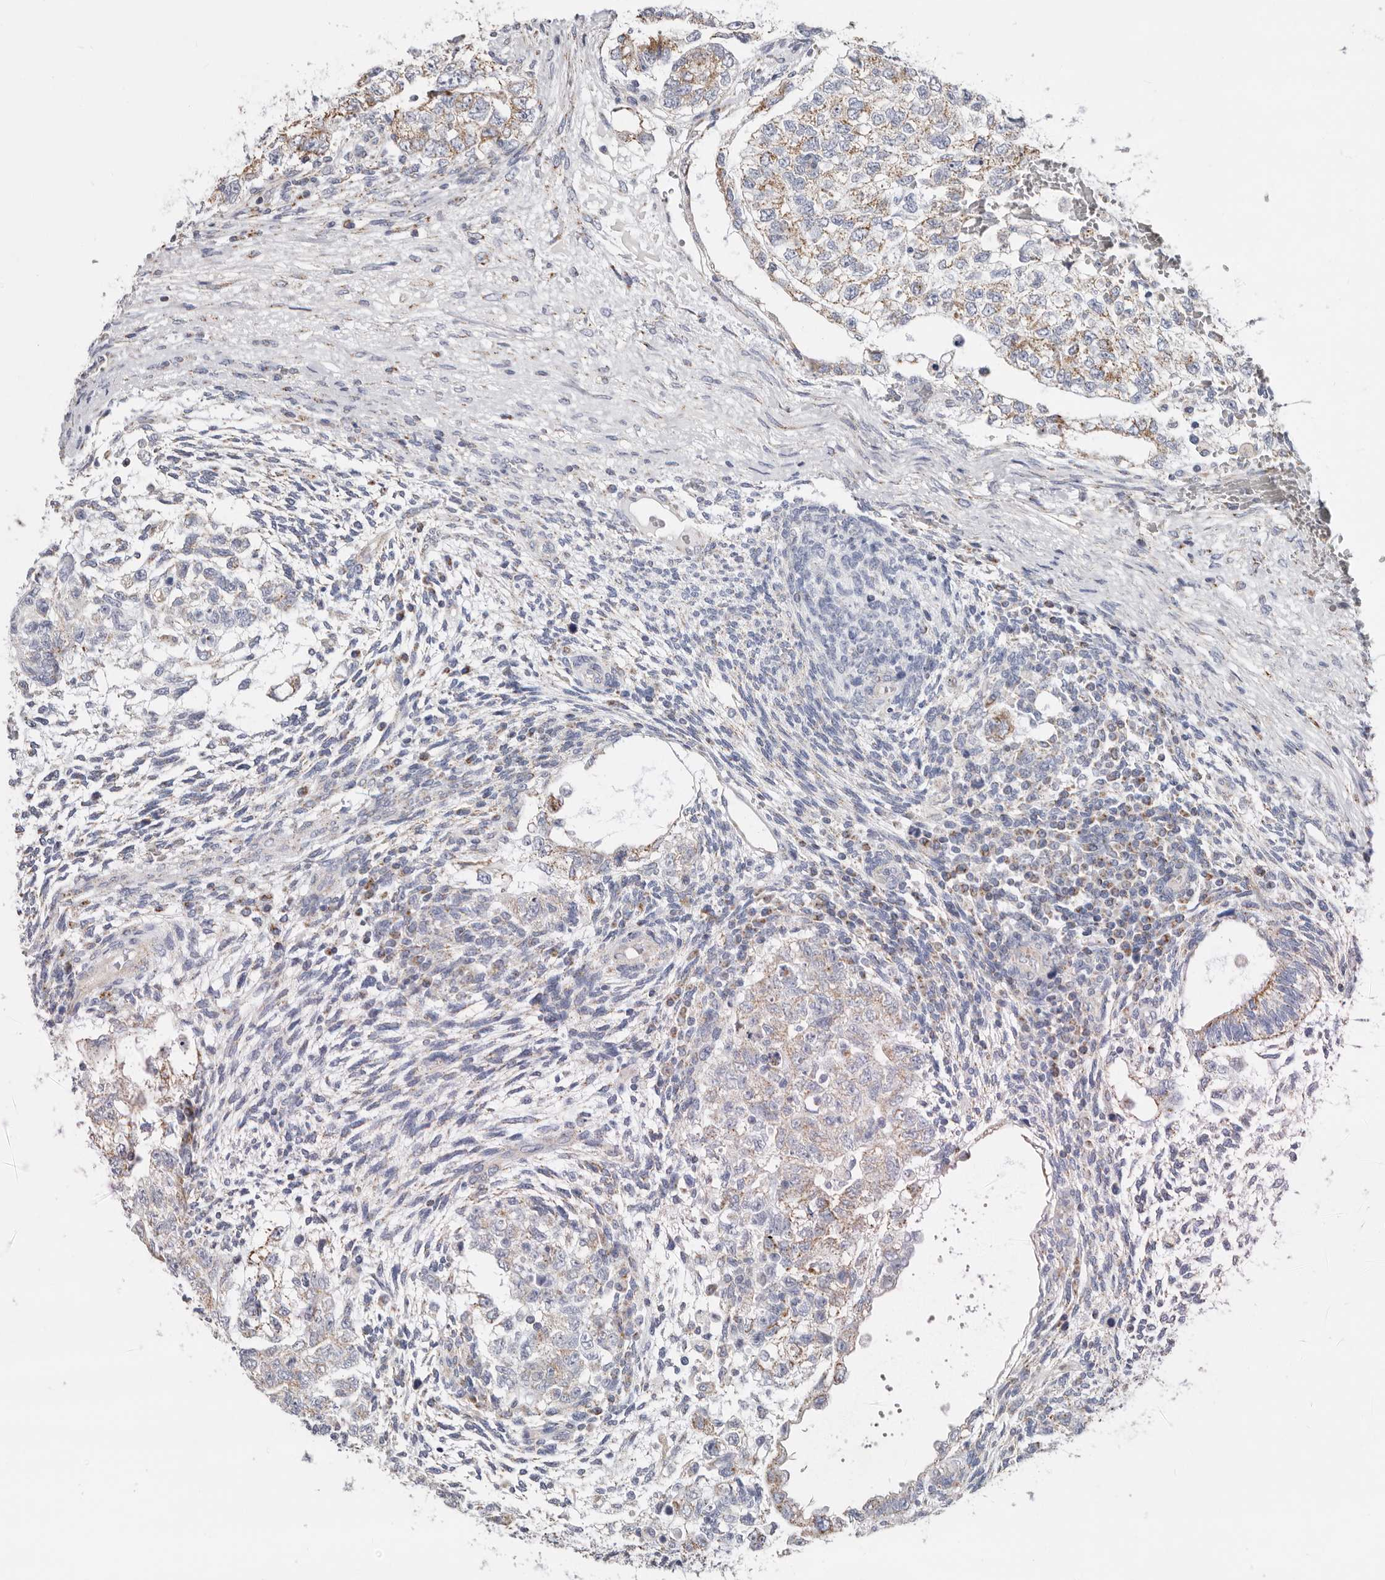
{"staining": {"intensity": "moderate", "quantity": "<25%", "location": "cytoplasmic/membranous"}, "tissue": "testis cancer", "cell_type": "Tumor cells", "image_type": "cancer", "snomed": [{"axis": "morphology", "description": "Carcinoma, Embryonal, NOS"}, {"axis": "topography", "description": "Testis"}], "caption": "The image exhibits immunohistochemical staining of testis cancer. There is moderate cytoplasmic/membranous staining is present in approximately <25% of tumor cells.", "gene": "RSPO2", "patient": {"sex": "male", "age": 37}}